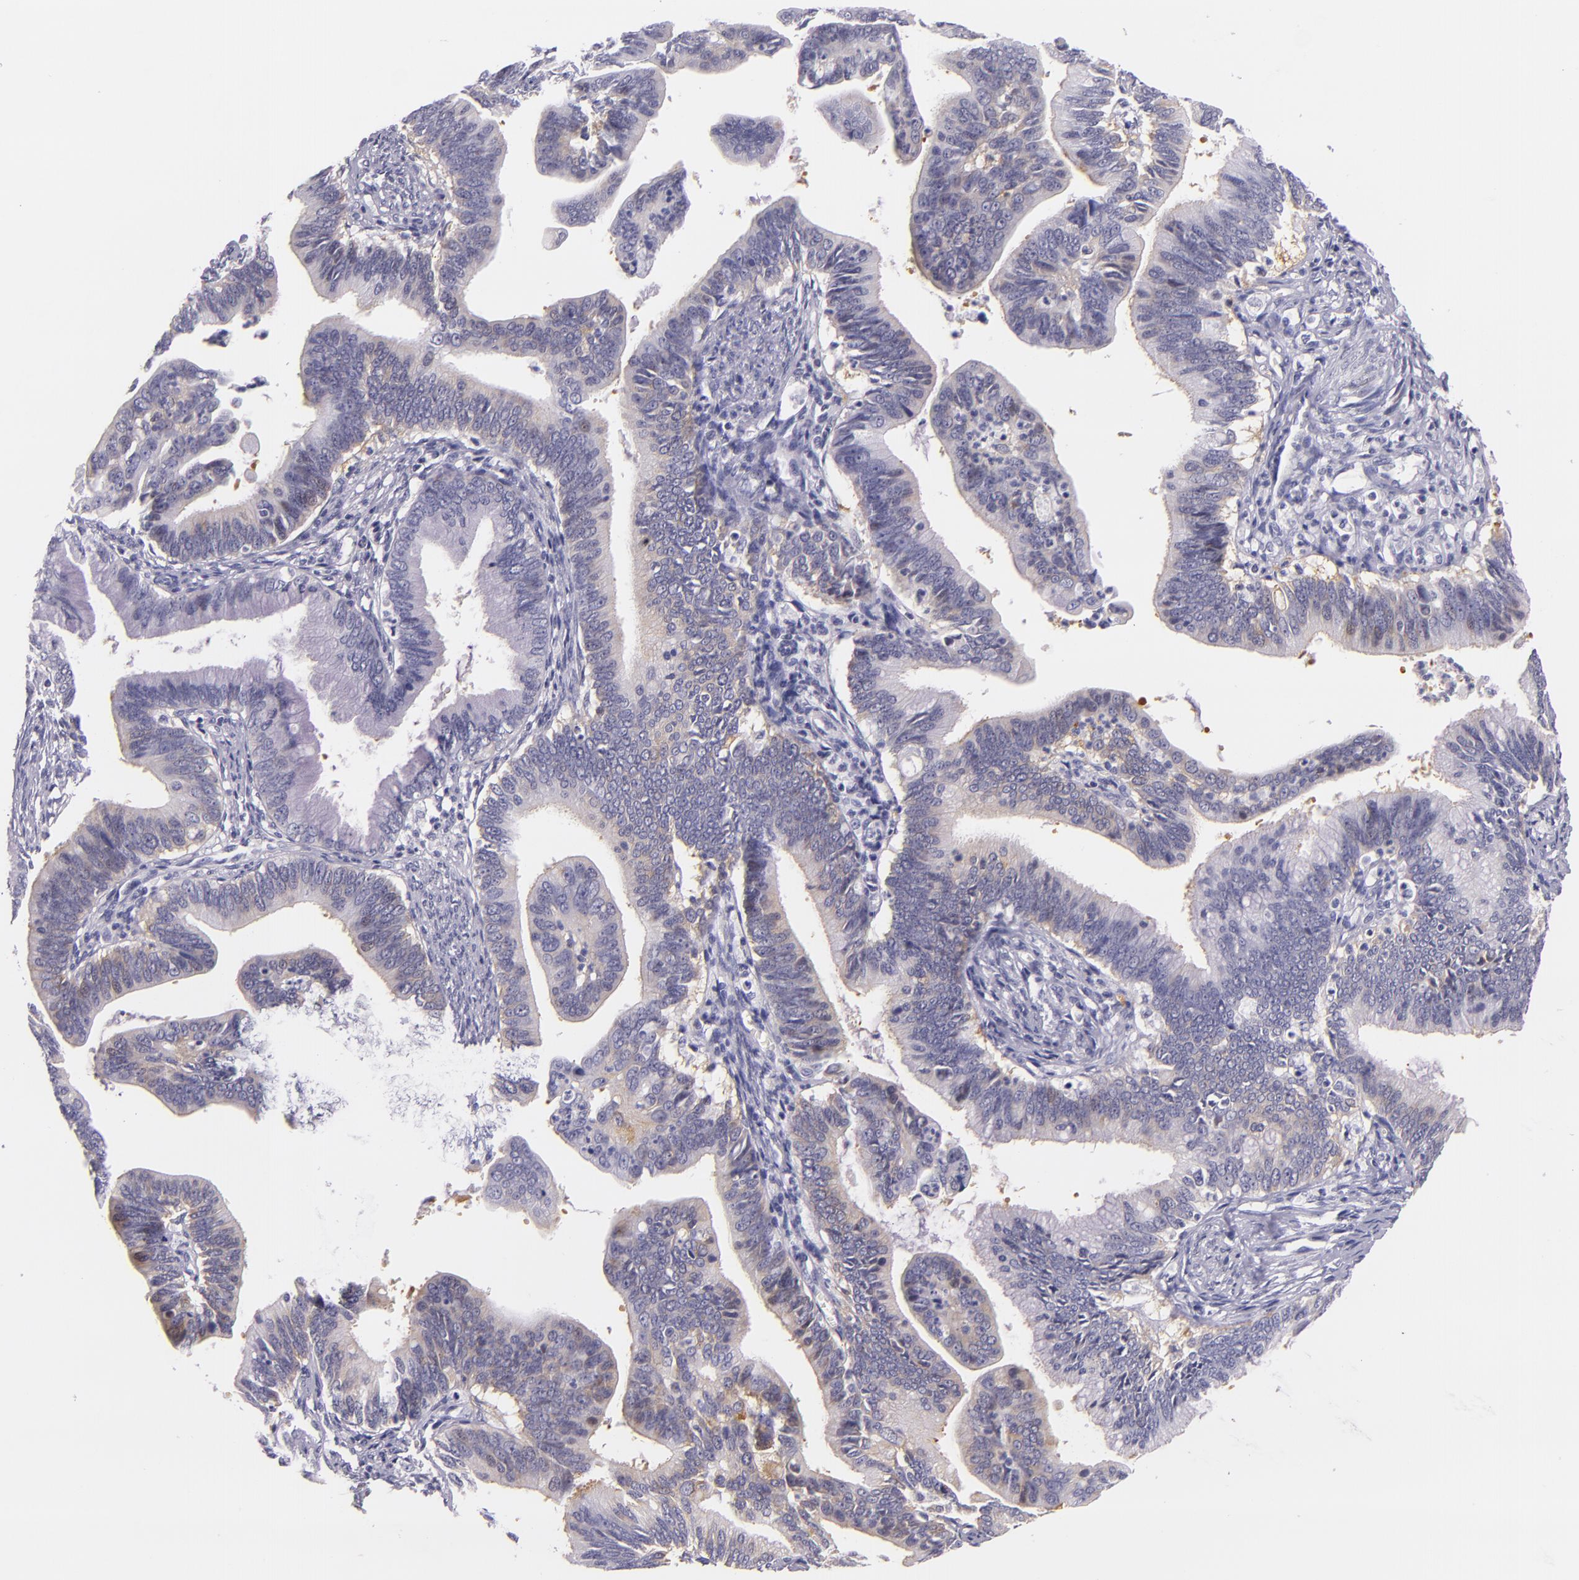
{"staining": {"intensity": "weak", "quantity": "<25%", "location": "cytoplasmic/membranous"}, "tissue": "cervical cancer", "cell_type": "Tumor cells", "image_type": "cancer", "snomed": [{"axis": "morphology", "description": "Adenocarcinoma, NOS"}, {"axis": "topography", "description": "Cervix"}], "caption": "A micrograph of cervical cancer stained for a protein shows no brown staining in tumor cells.", "gene": "HSP90AA1", "patient": {"sex": "female", "age": 47}}